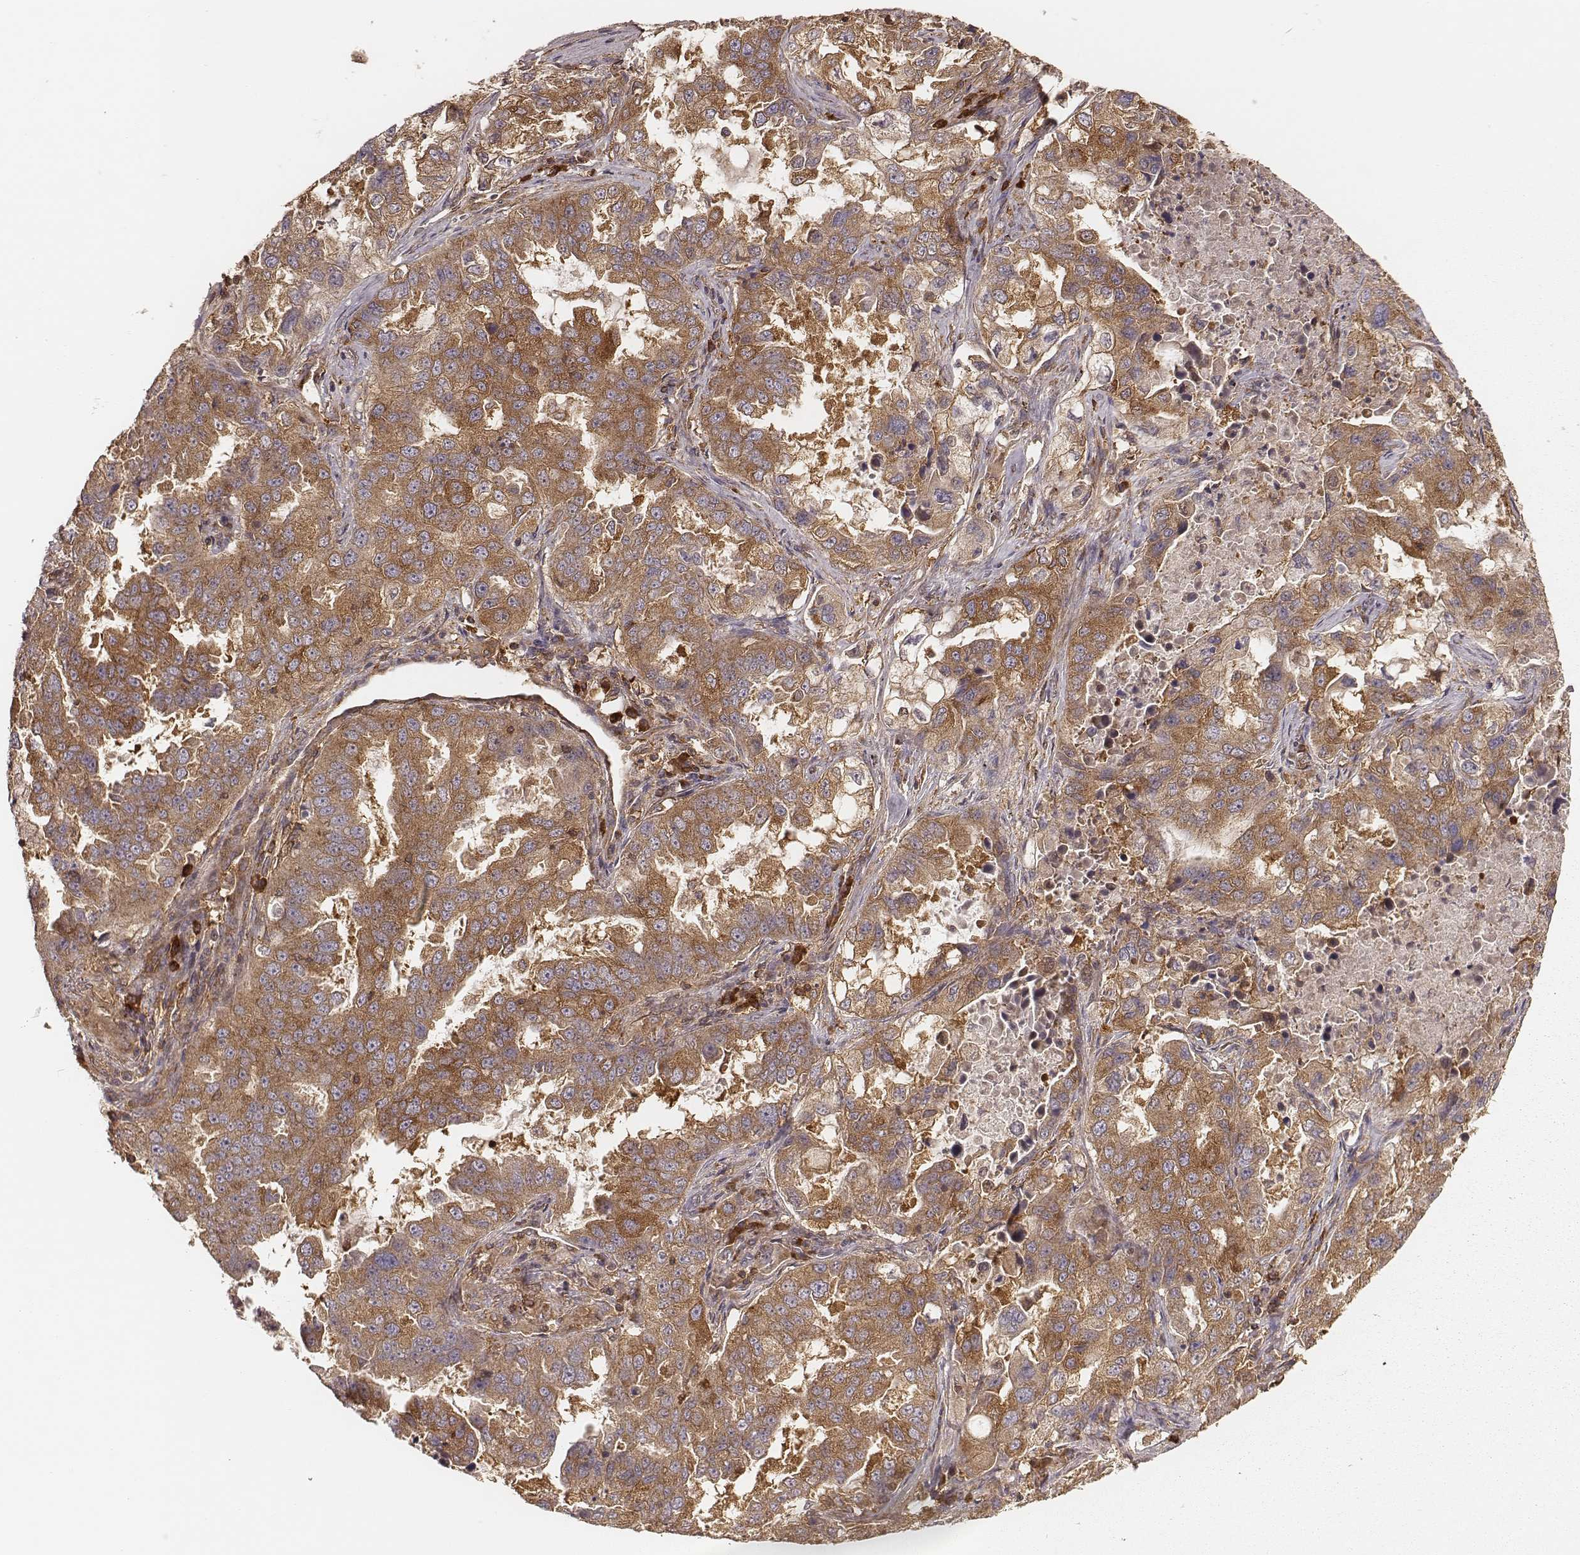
{"staining": {"intensity": "moderate", "quantity": ">75%", "location": "cytoplasmic/membranous"}, "tissue": "lung cancer", "cell_type": "Tumor cells", "image_type": "cancer", "snomed": [{"axis": "morphology", "description": "Adenocarcinoma, NOS"}, {"axis": "topography", "description": "Lung"}], "caption": "DAB (3,3'-diaminobenzidine) immunohistochemical staining of lung cancer displays moderate cytoplasmic/membranous protein staining in about >75% of tumor cells.", "gene": "CARS1", "patient": {"sex": "female", "age": 61}}